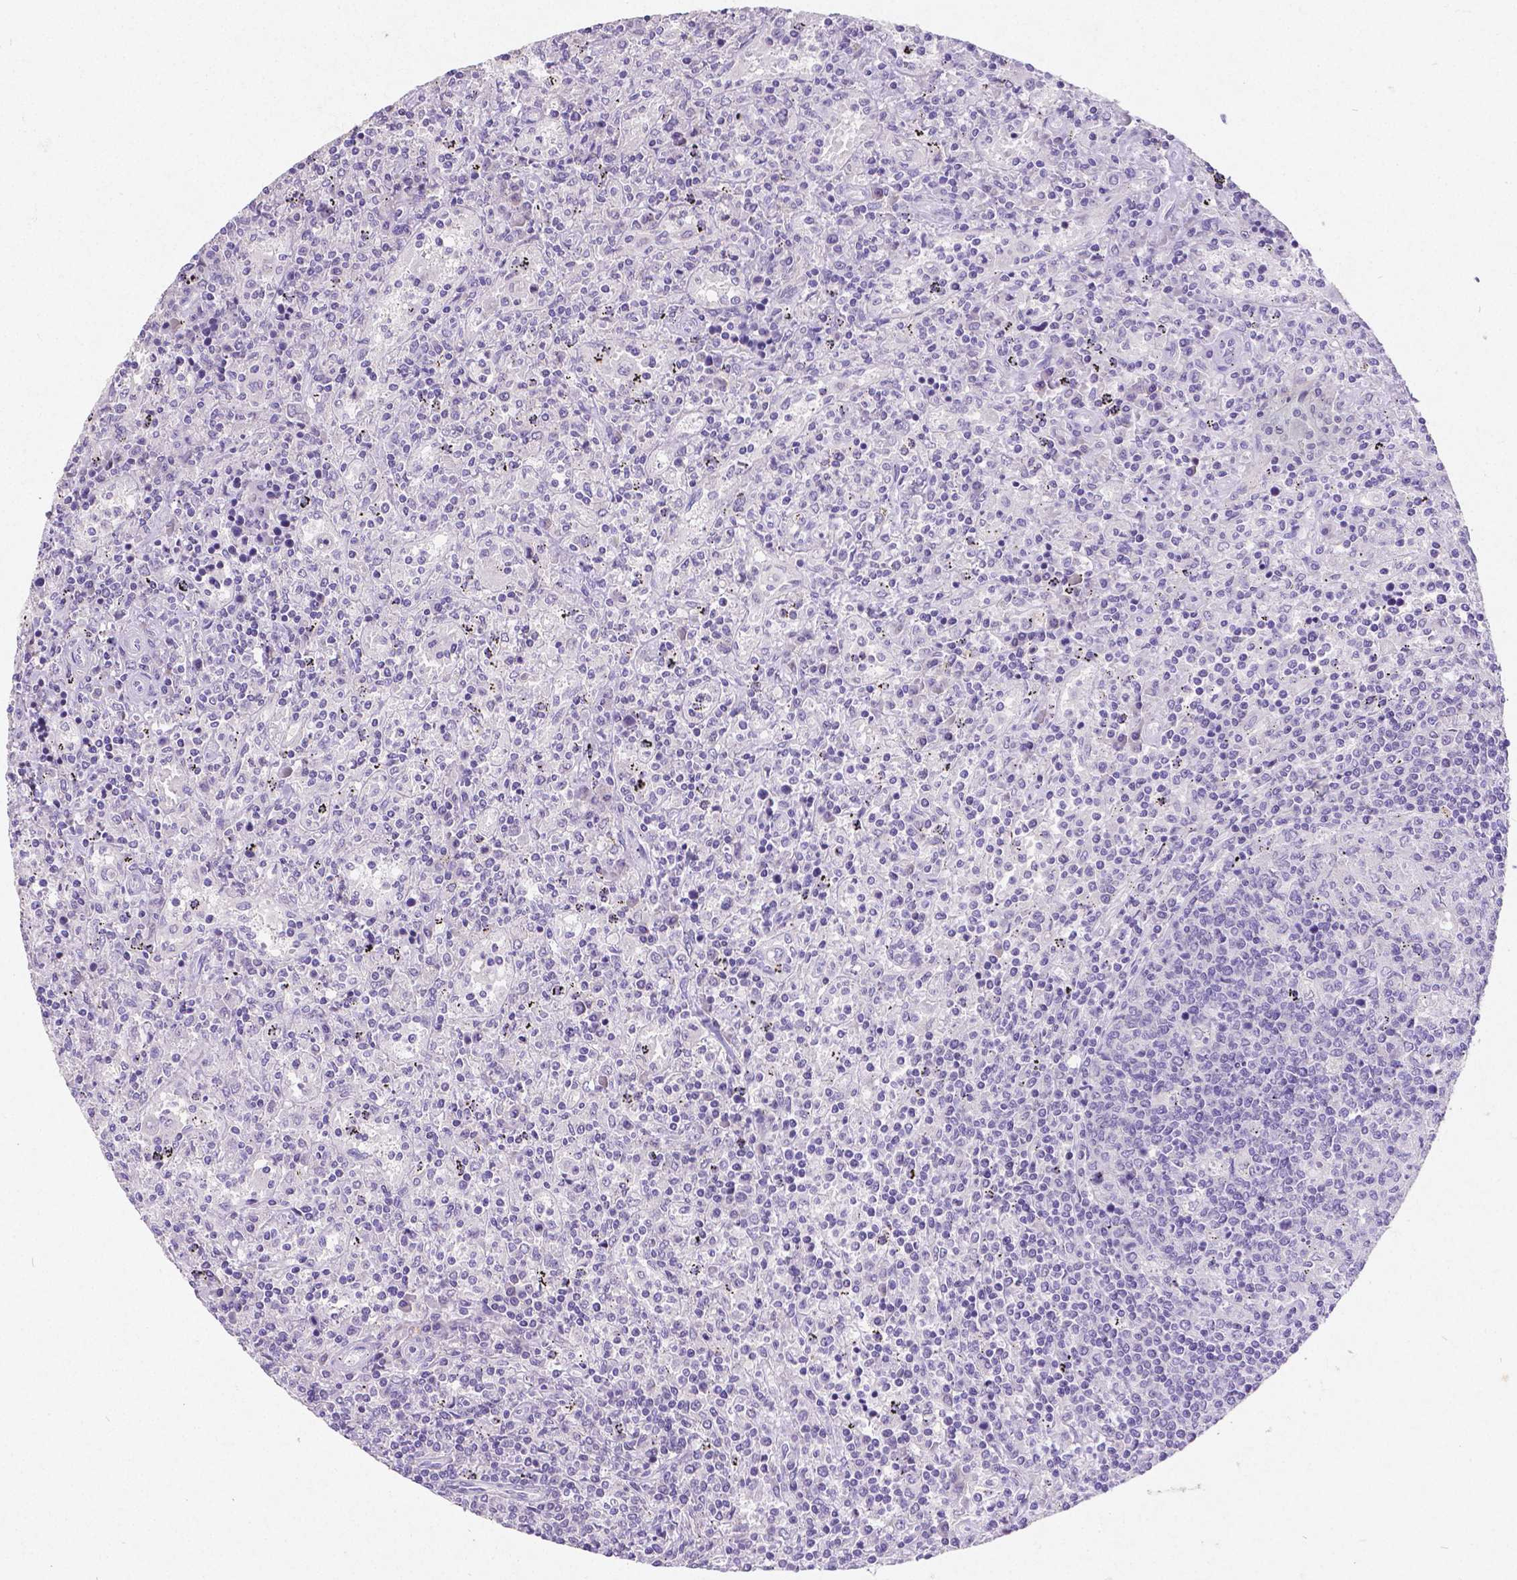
{"staining": {"intensity": "negative", "quantity": "none", "location": "none"}, "tissue": "lymphoma", "cell_type": "Tumor cells", "image_type": "cancer", "snomed": [{"axis": "morphology", "description": "Malignant lymphoma, non-Hodgkin's type, Low grade"}, {"axis": "topography", "description": "Spleen"}], "caption": "Immunohistochemistry (IHC) photomicrograph of neoplastic tissue: malignant lymphoma, non-Hodgkin's type (low-grade) stained with DAB exhibits no significant protein expression in tumor cells. (DAB (3,3'-diaminobenzidine) immunohistochemistry with hematoxylin counter stain).", "gene": "SATB2", "patient": {"sex": "male", "age": 62}}